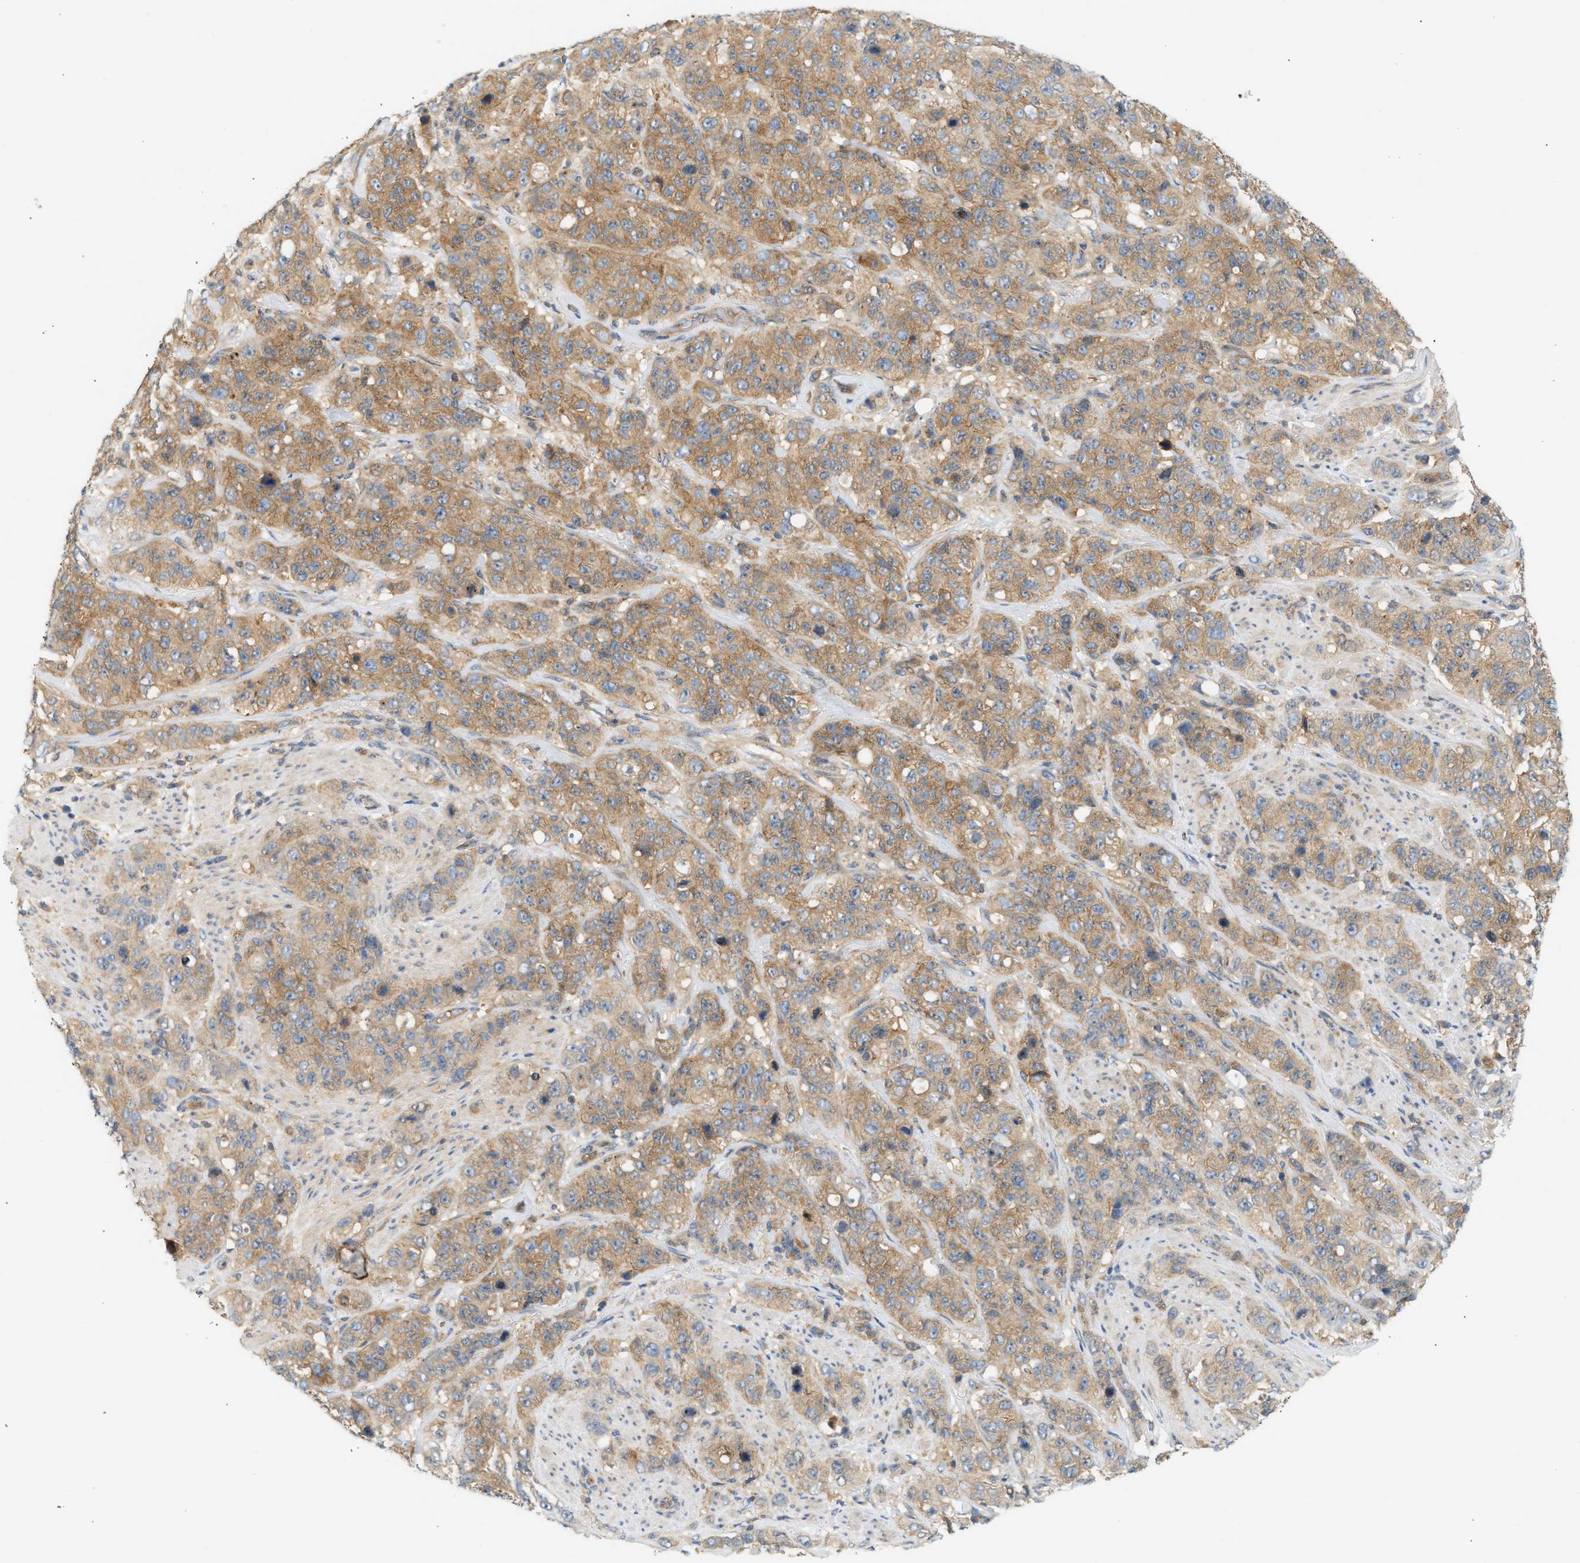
{"staining": {"intensity": "moderate", "quantity": ">75%", "location": "cytoplasmic/membranous"}, "tissue": "stomach cancer", "cell_type": "Tumor cells", "image_type": "cancer", "snomed": [{"axis": "morphology", "description": "Adenocarcinoma, NOS"}, {"axis": "topography", "description": "Stomach"}], "caption": "Immunohistochemical staining of human stomach adenocarcinoma demonstrates moderate cytoplasmic/membranous protein positivity in about >75% of tumor cells.", "gene": "PAFAH1B1", "patient": {"sex": "male", "age": 48}}